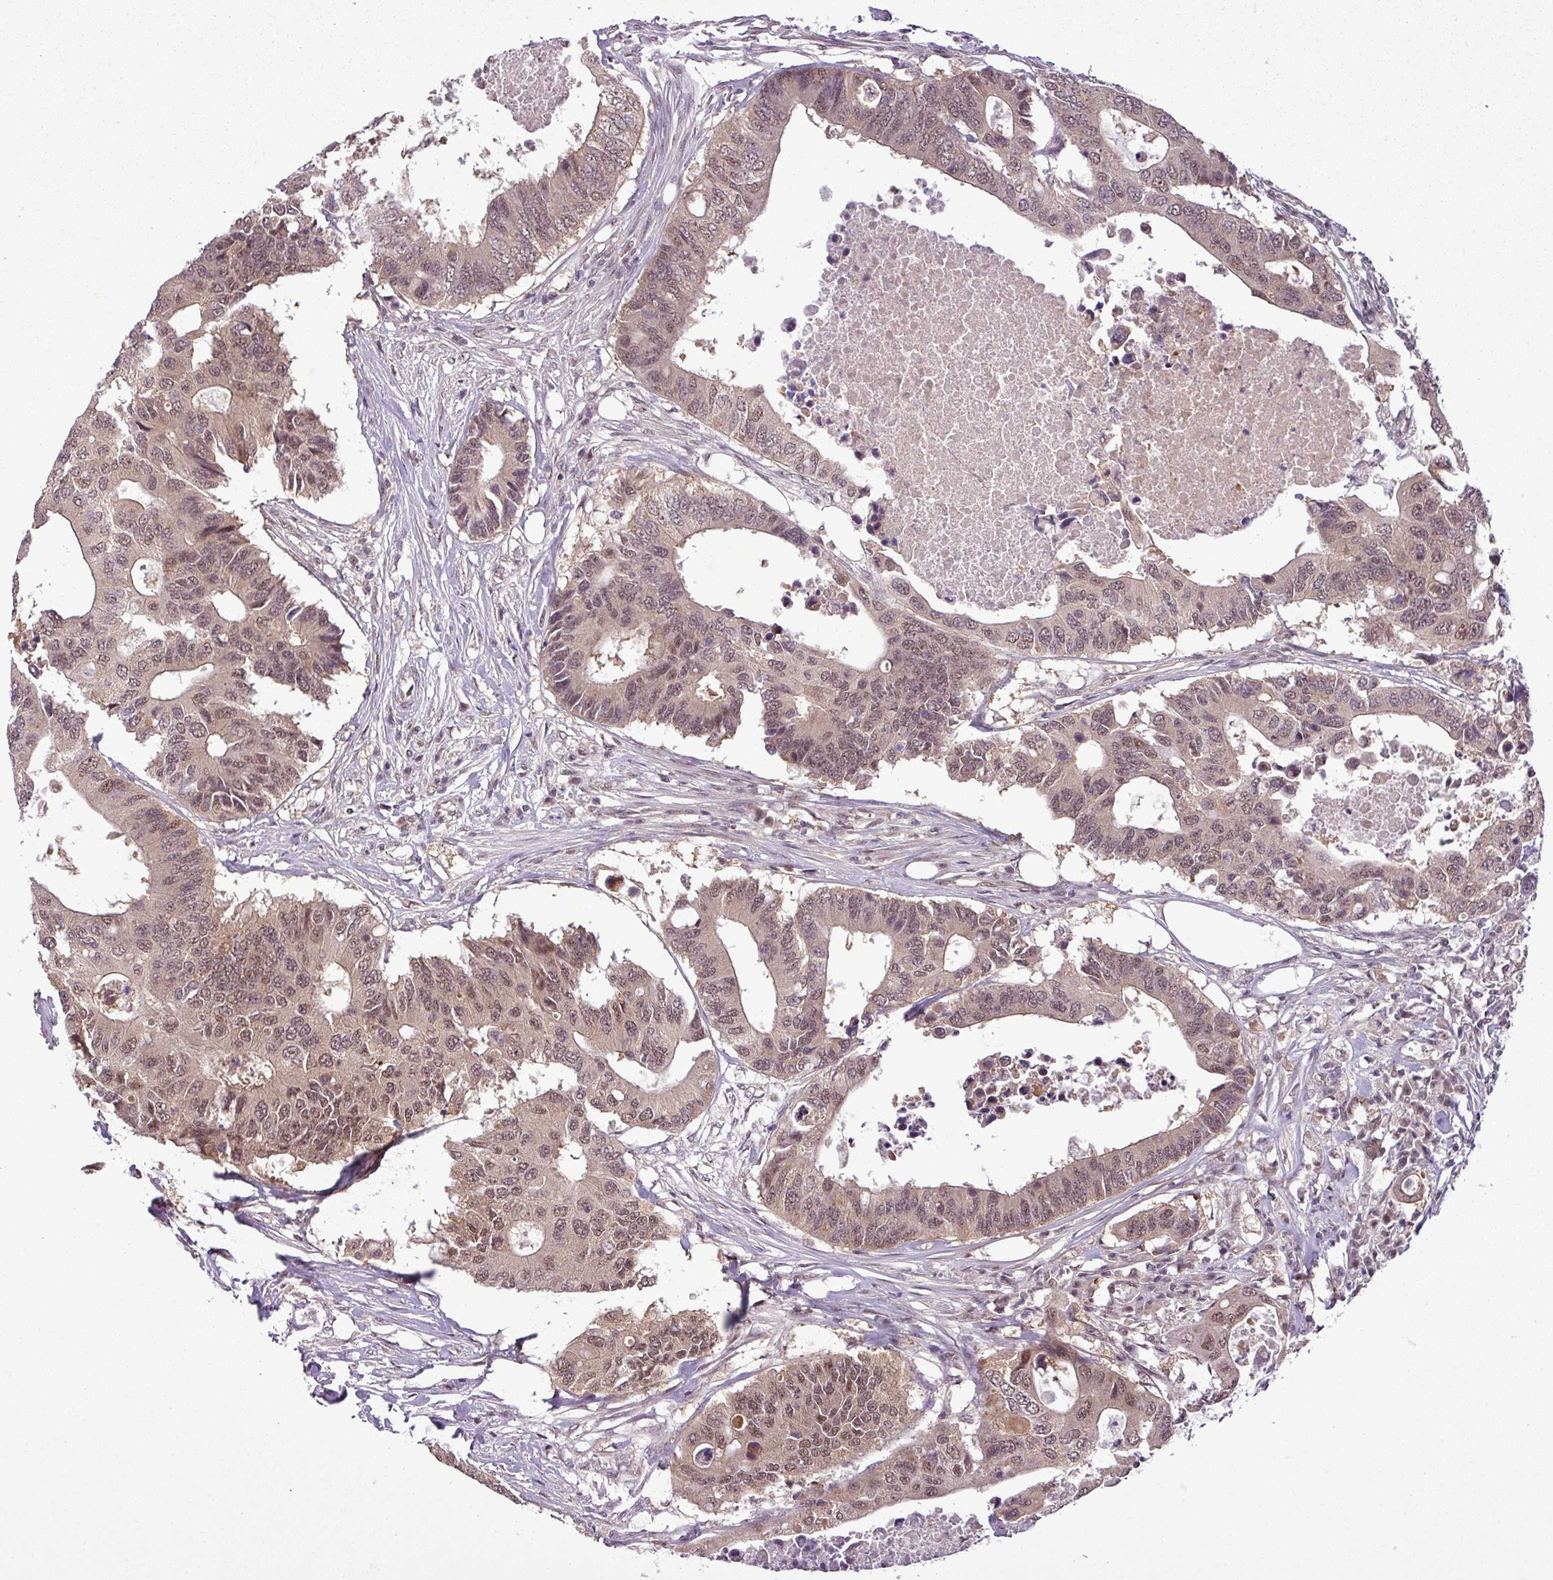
{"staining": {"intensity": "moderate", "quantity": ">75%", "location": "nuclear"}, "tissue": "colorectal cancer", "cell_type": "Tumor cells", "image_type": "cancer", "snomed": [{"axis": "morphology", "description": "Adenocarcinoma, NOS"}, {"axis": "topography", "description": "Colon"}], "caption": "Immunohistochemical staining of human colorectal adenocarcinoma displays medium levels of moderate nuclear staining in approximately >75% of tumor cells.", "gene": "MFHAS1", "patient": {"sex": "male", "age": 71}}